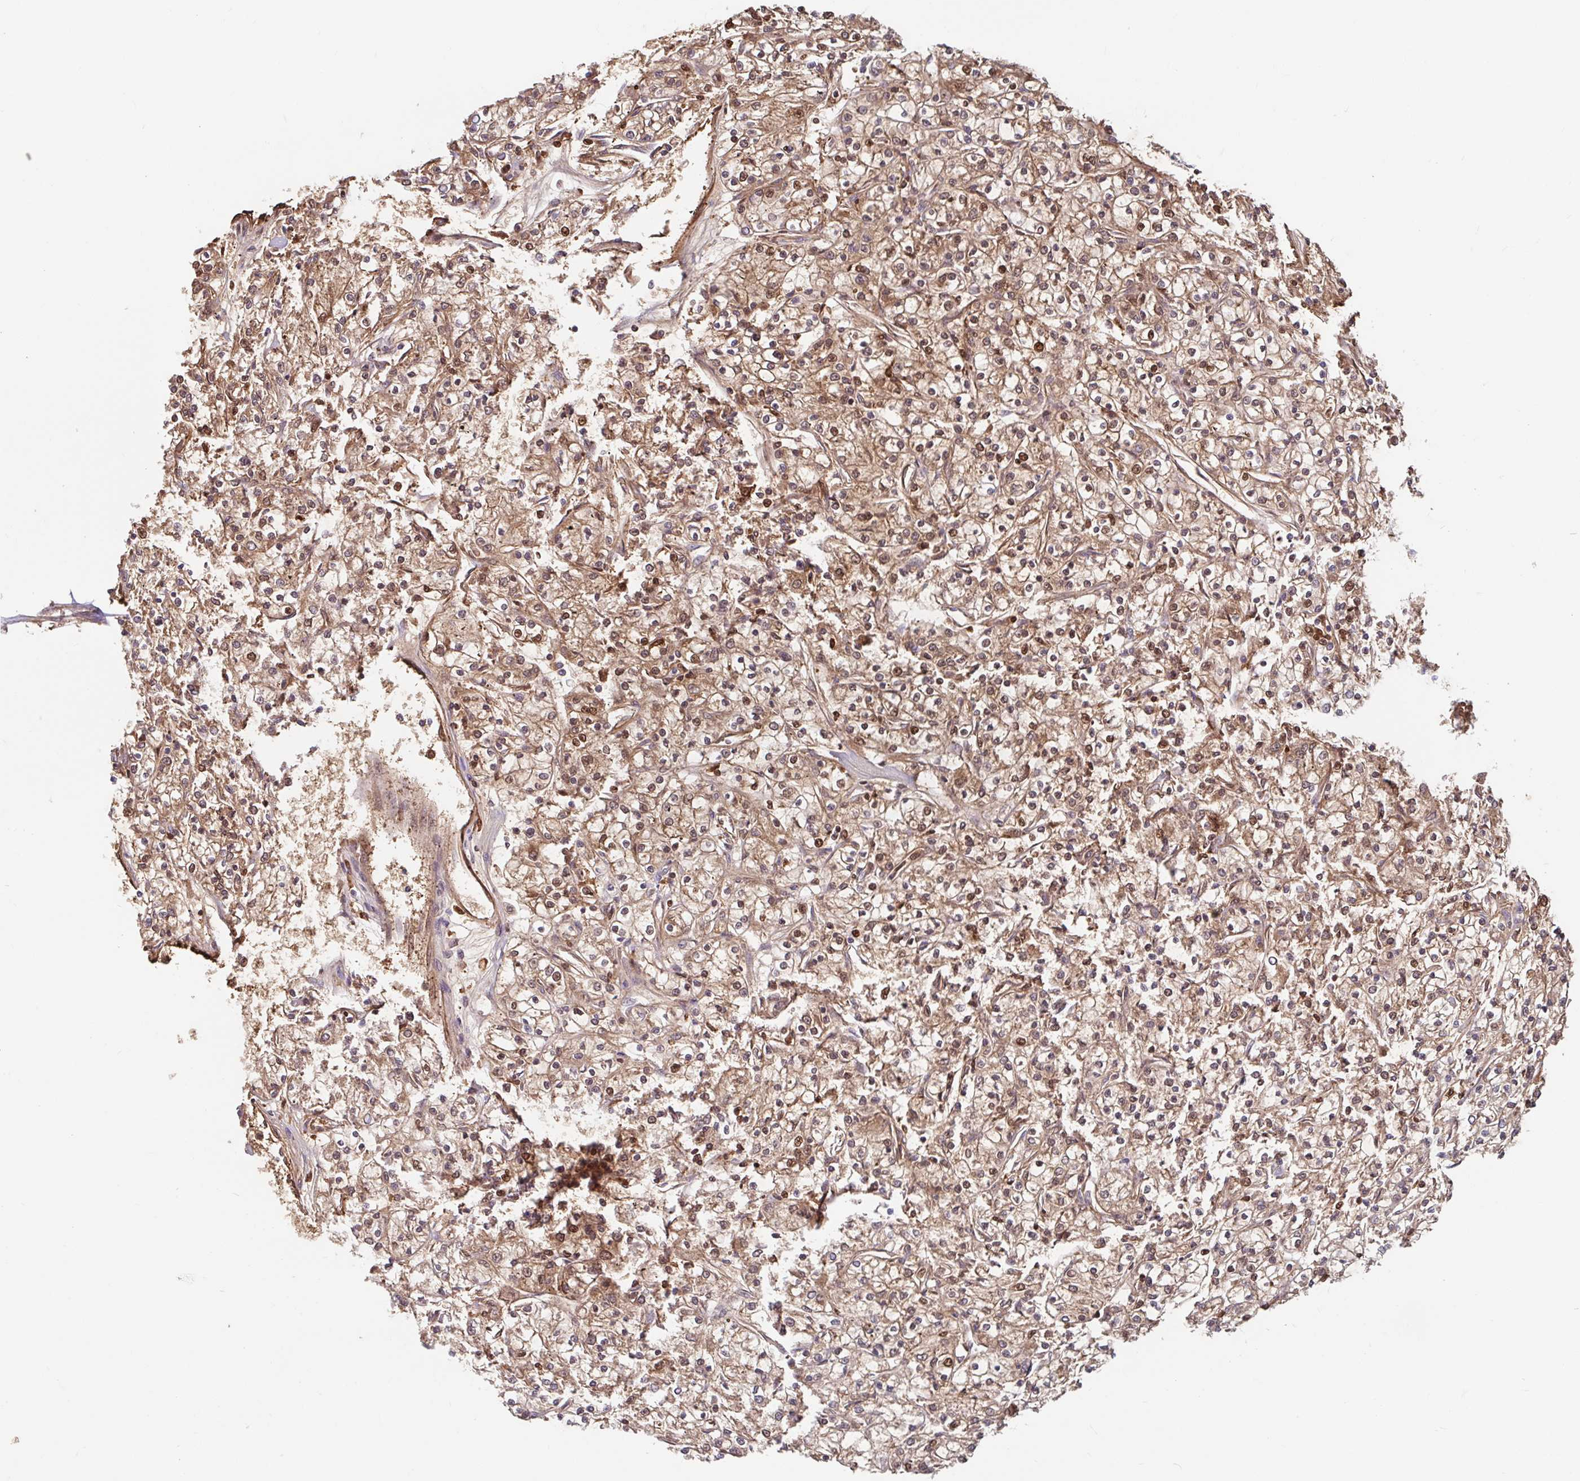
{"staining": {"intensity": "moderate", "quantity": ">75%", "location": "cytoplasmic/membranous,nuclear"}, "tissue": "renal cancer", "cell_type": "Tumor cells", "image_type": "cancer", "snomed": [{"axis": "morphology", "description": "Adenocarcinoma, NOS"}, {"axis": "topography", "description": "Kidney"}], "caption": "A medium amount of moderate cytoplasmic/membranous and nuclear positivity is seen in approximately >75% of tumor cells in renal cancer tissue. (DAB (3,3'-diaminobenzidine) = brown stain, brightfield microscopy at high magnification).", "gene": "BLVRA", "patient": {"sex": "female", "age": 59}}